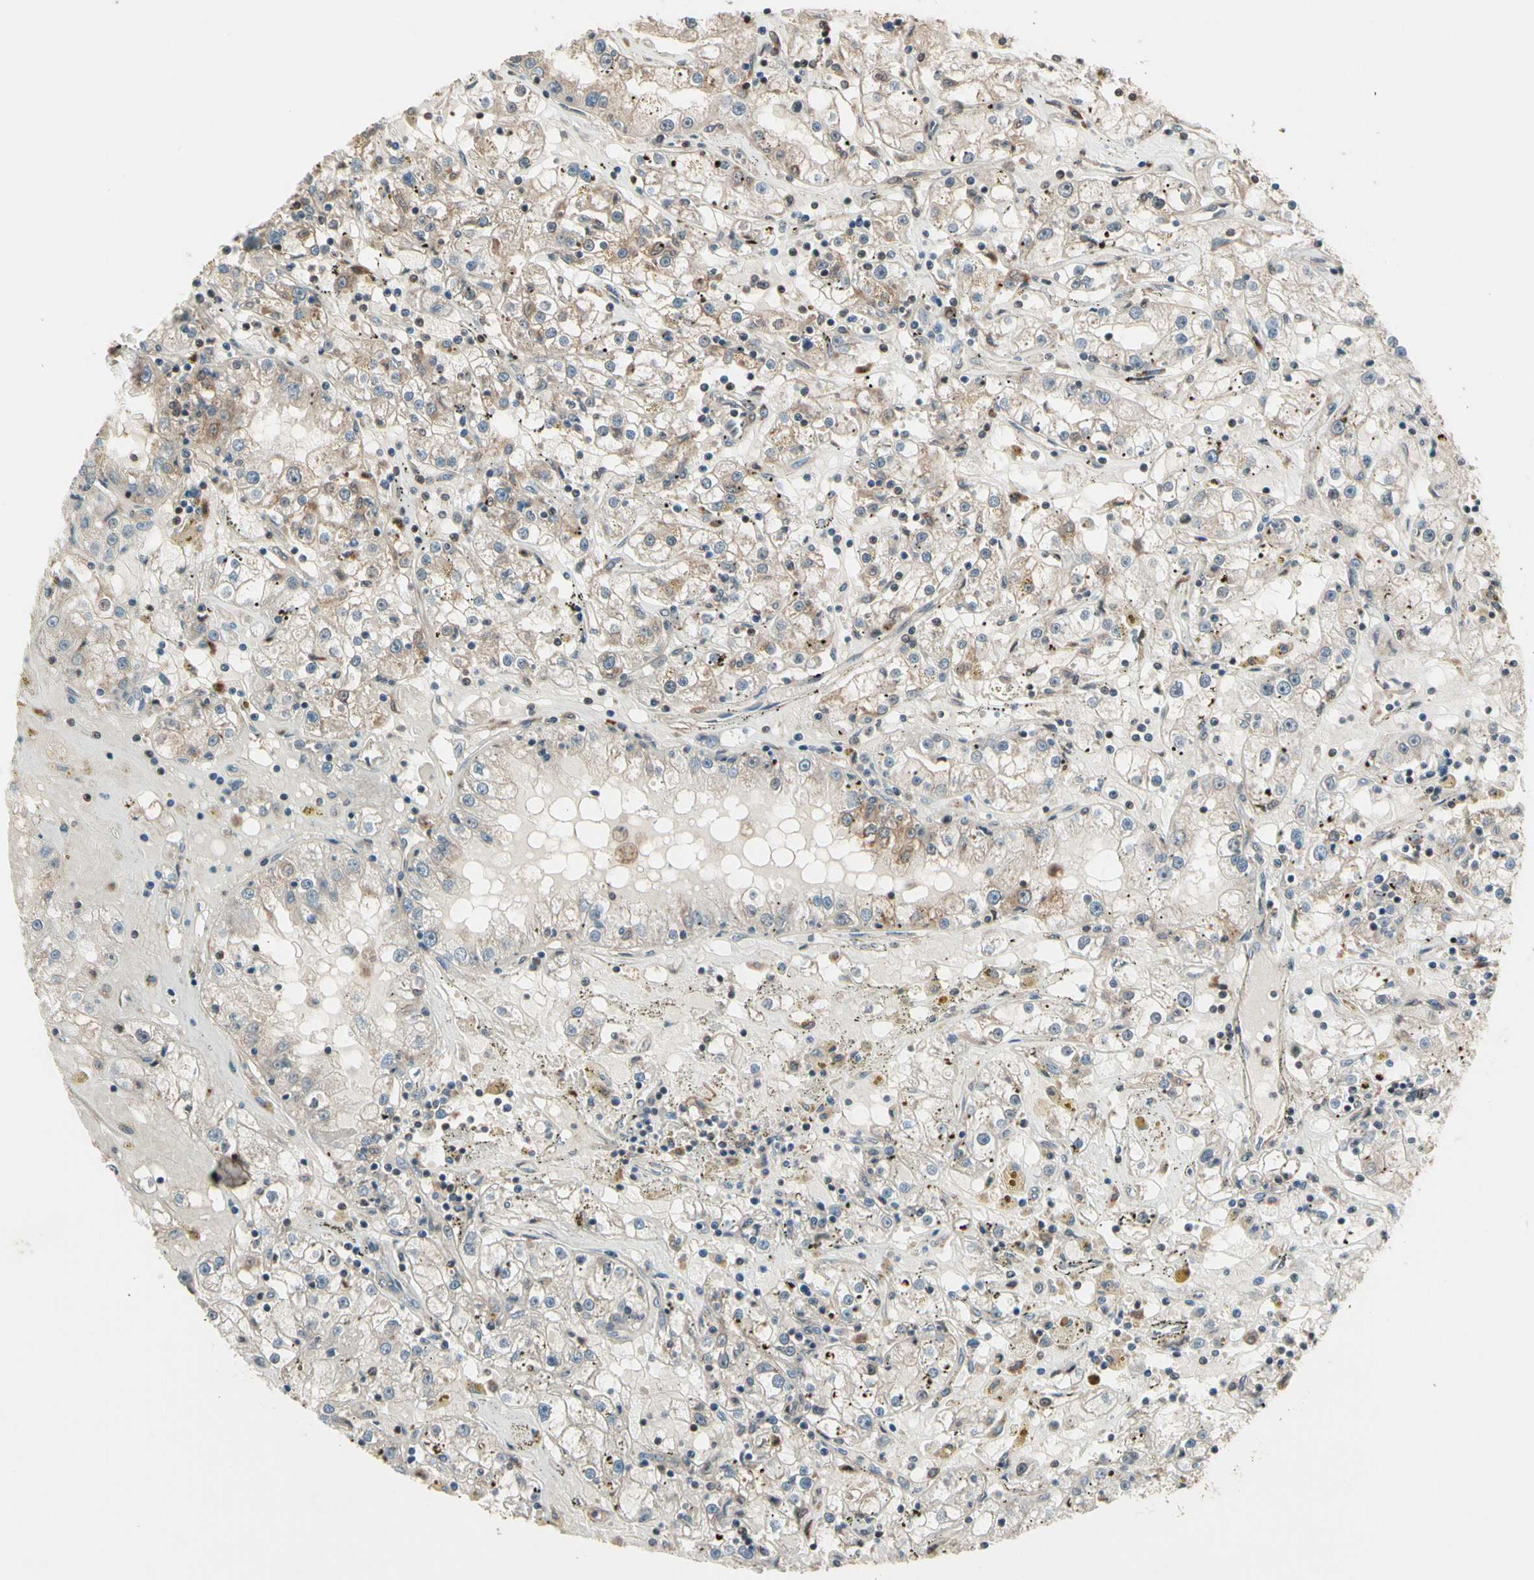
{"staining": {"intensity": "weak", "quantity": "<25%", "location": "cytoplasmic/membranous"}, "tissue": "renal cancer", "cell_type": "Tumor cells", "image_type": "cancer", "snomed": [{"axis": "morphology", "description": "Adenocarcinoma, NOS"}, {"axis": "topography", "description": "Kidney"}], "caption": "The immunohistochemistry photomicrograph has no significant expression in tumor cells of renal cancer (adenocarcinoma) tissue.", "gene": "CSF1R", "patient": {"sex": "male", "age": 56}}